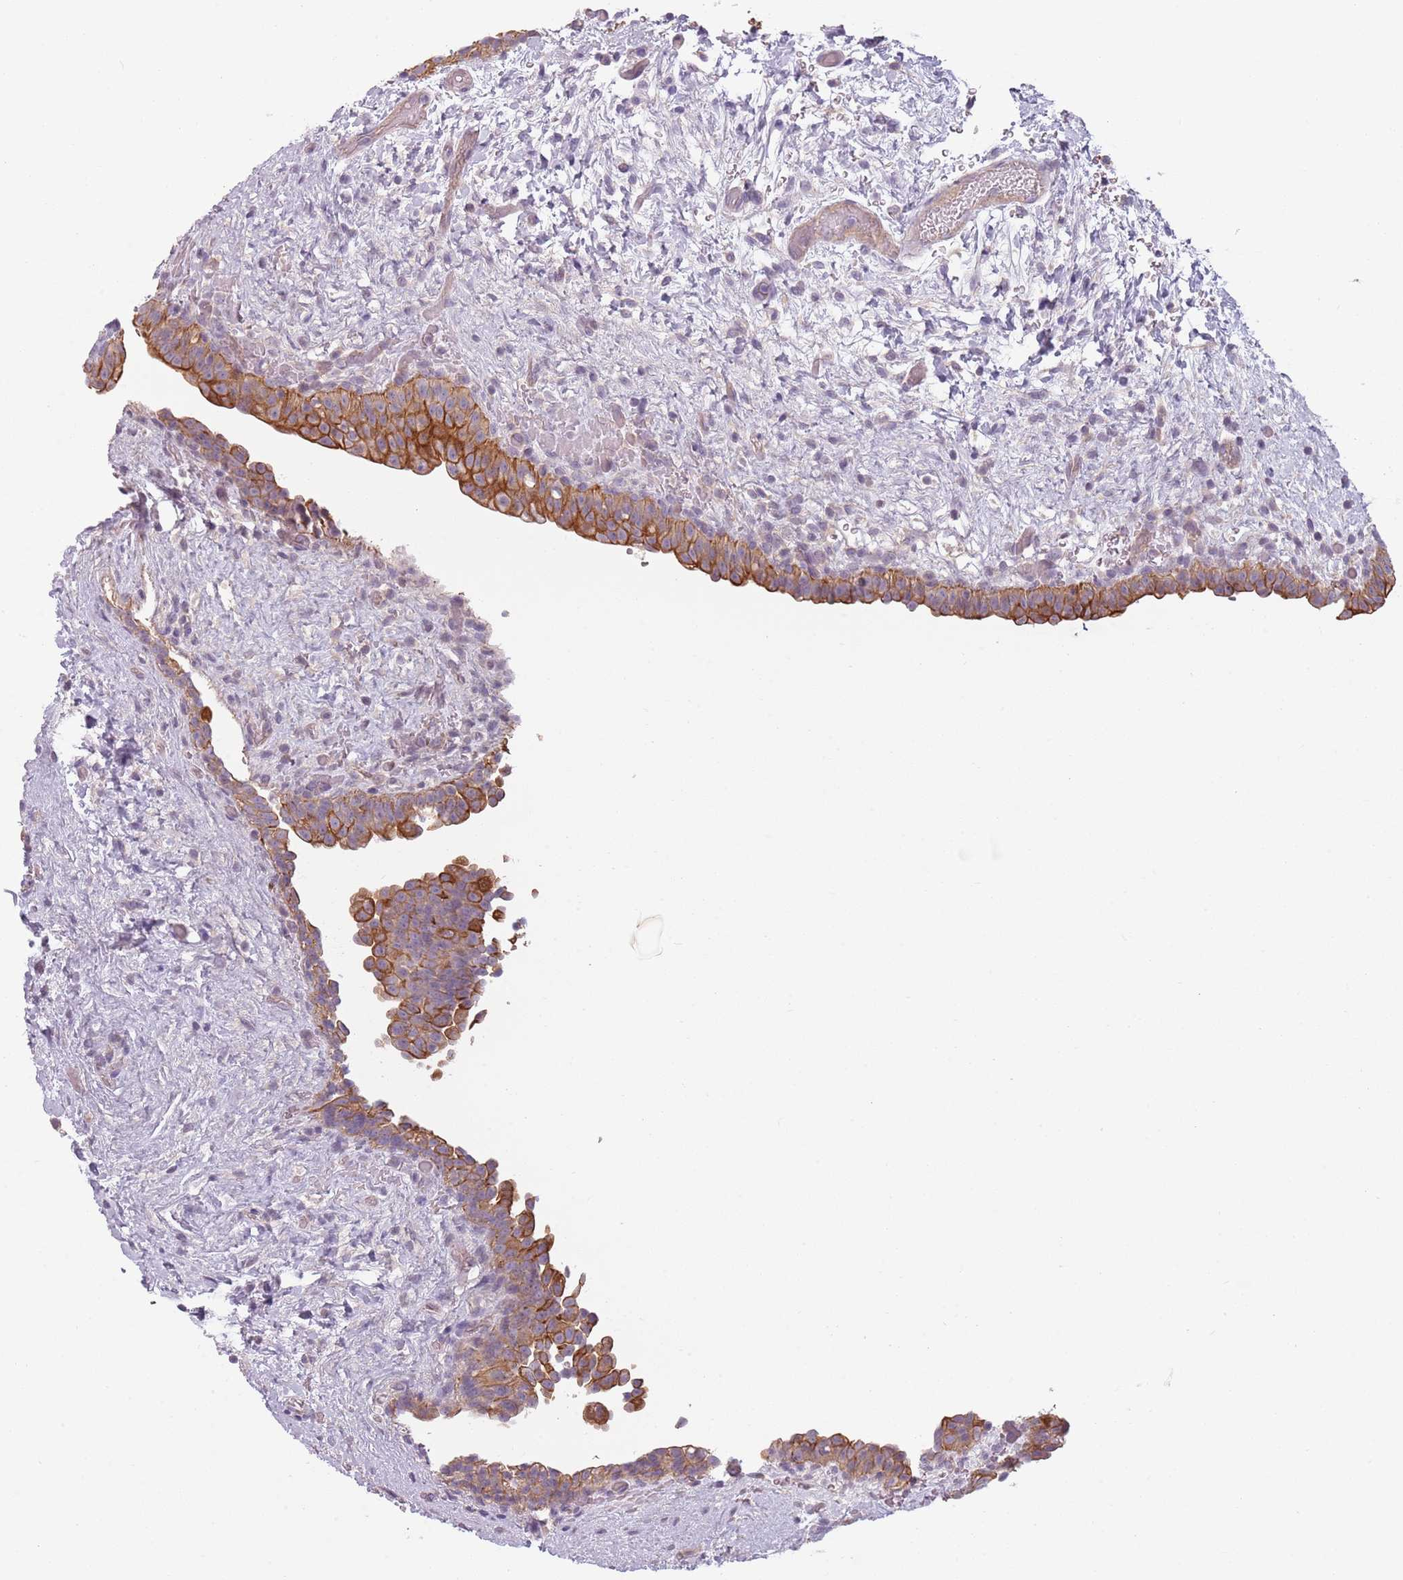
{"staining": {"intensity": "moderate", "quantity": "25%-75%", "location": "cytoplasmic/membranous"}, "tissue": "urinary bladder", "cell_type": "Urothelial cells", "image_type": "normal", "snomed": [{"axis": "morphology", "description": "Normal tissue, NOS"}, {"axis": "topography", "description": "Urinary bladder"}], "caption": "IHC photomicrograph of unremarkable urinary bladder: human urinary bladder stained using immunohistochemistry shows medium levels of moderate protein expression localized specifically in the cytoplasmic/membranous of urothelial cells, appearing as a cytoplasmic/membranous brown color.", "gene": "TLCD2", "patient": {"sex": "male", "age": 69}}